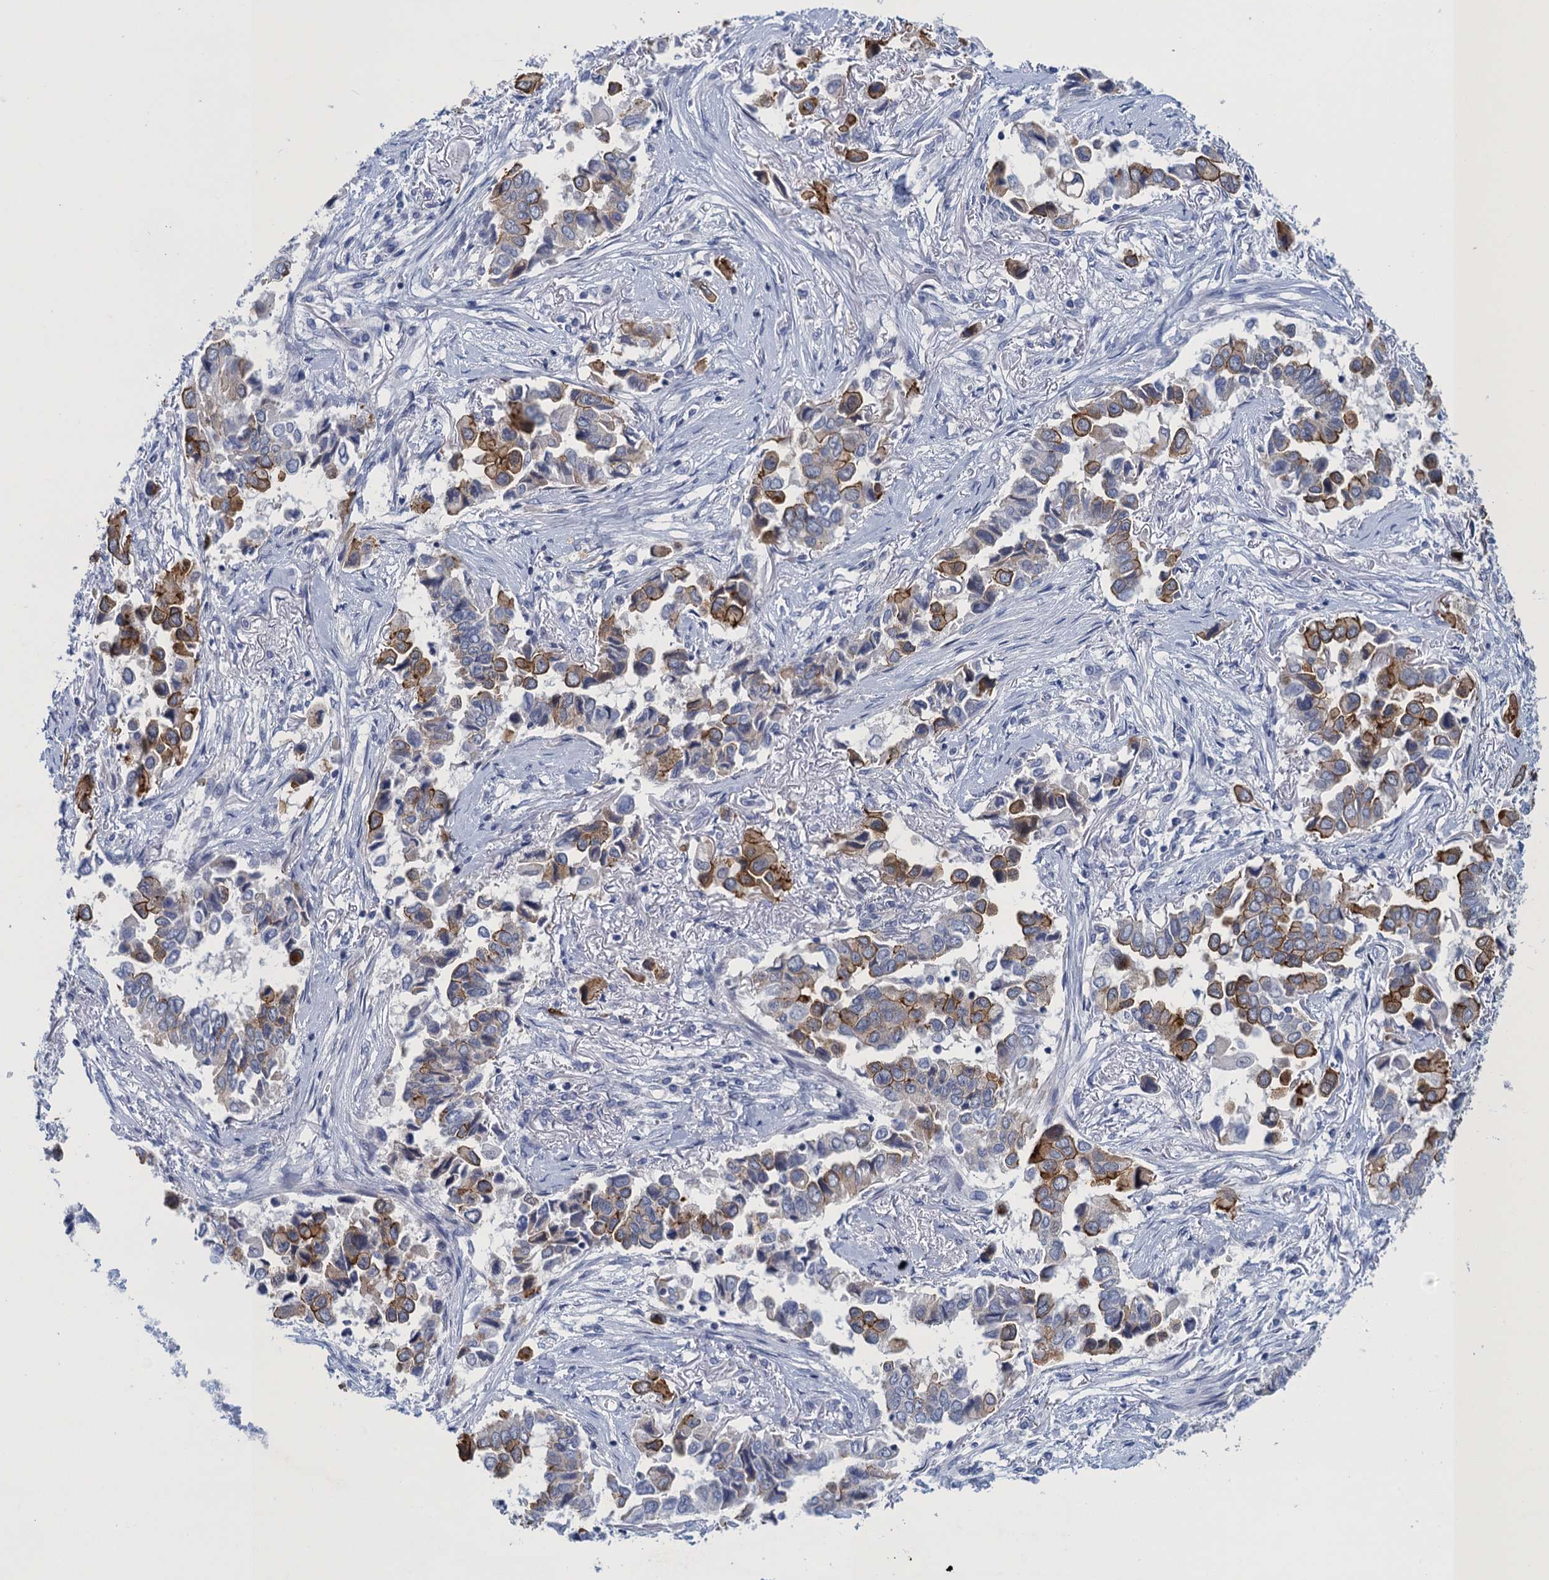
{"staining": {"intensity": "moderate", "quantity": "25%-75%", "location": "cytoplasmic/membranous"}, "tissue": "lung cancer", "cell_type": "Tumor cells", "image_type": "cancer", "snomed": [{"axis": "morphology", "description": "Adenocarcinoma, NOS"}, {"axis": "topography", "description": "Lung"}], "caption": "Immunohistochemistry (IHC) (DAB (3,3'-diaminobenzidine)) staining of lung cancer reveals moderate cytoplasmic/membranous protein expression in about 25%-75% of tumor cells. The protein of interest is stained brown, and the nuclei are stained in blue (DAB IHC with brightfield microscopy, high magnification).", "gene": "SCEL", "patient": {"sex": "female", "age": 76}}